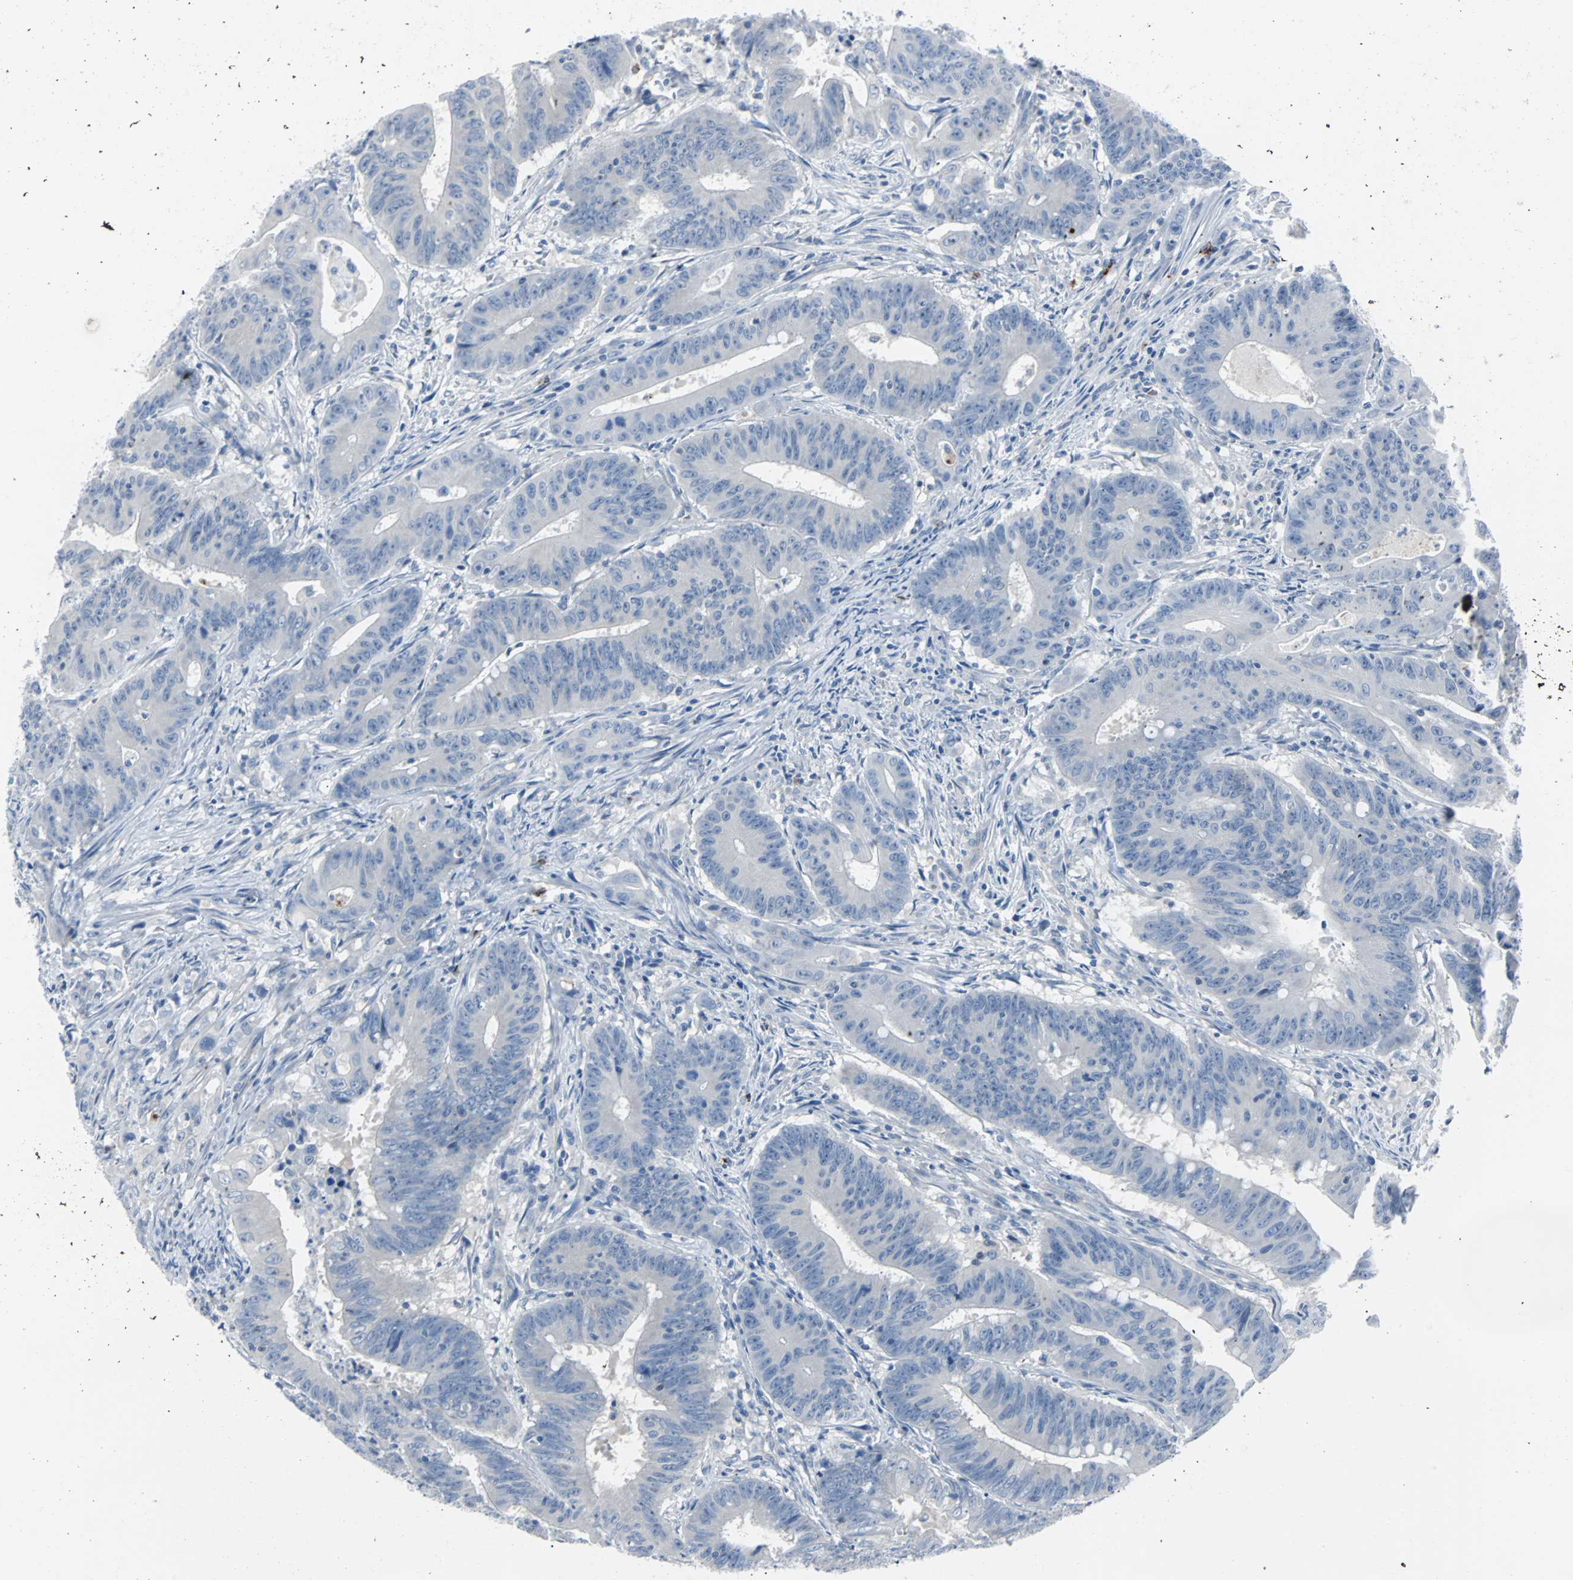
{"staining": {"intensity": "negative", "quantity": "none", "location": "none"}, "tissue": "colorectal cancer", "cell_type": "Tumor cells", "image_type": "cancer", "snomed": [{"axis": "morphology", "description": "Adenocarcinoma, NOS"}, {"axis": "topography", "description": "Colon"}], "caption": "DAB (3,3'-diaminobenzidine) immunohistochemical staining of colorectal cancer displays no significant expression in tumor cells. Brightfield microscopy of immunohistochemistry stained with DAB (3,3'-diaminobenzidine) (brown) and hematoxylin (blue), captured at high magnification.", "gene": "RASA1", "patient": {"sex": "male", "age": 45}}